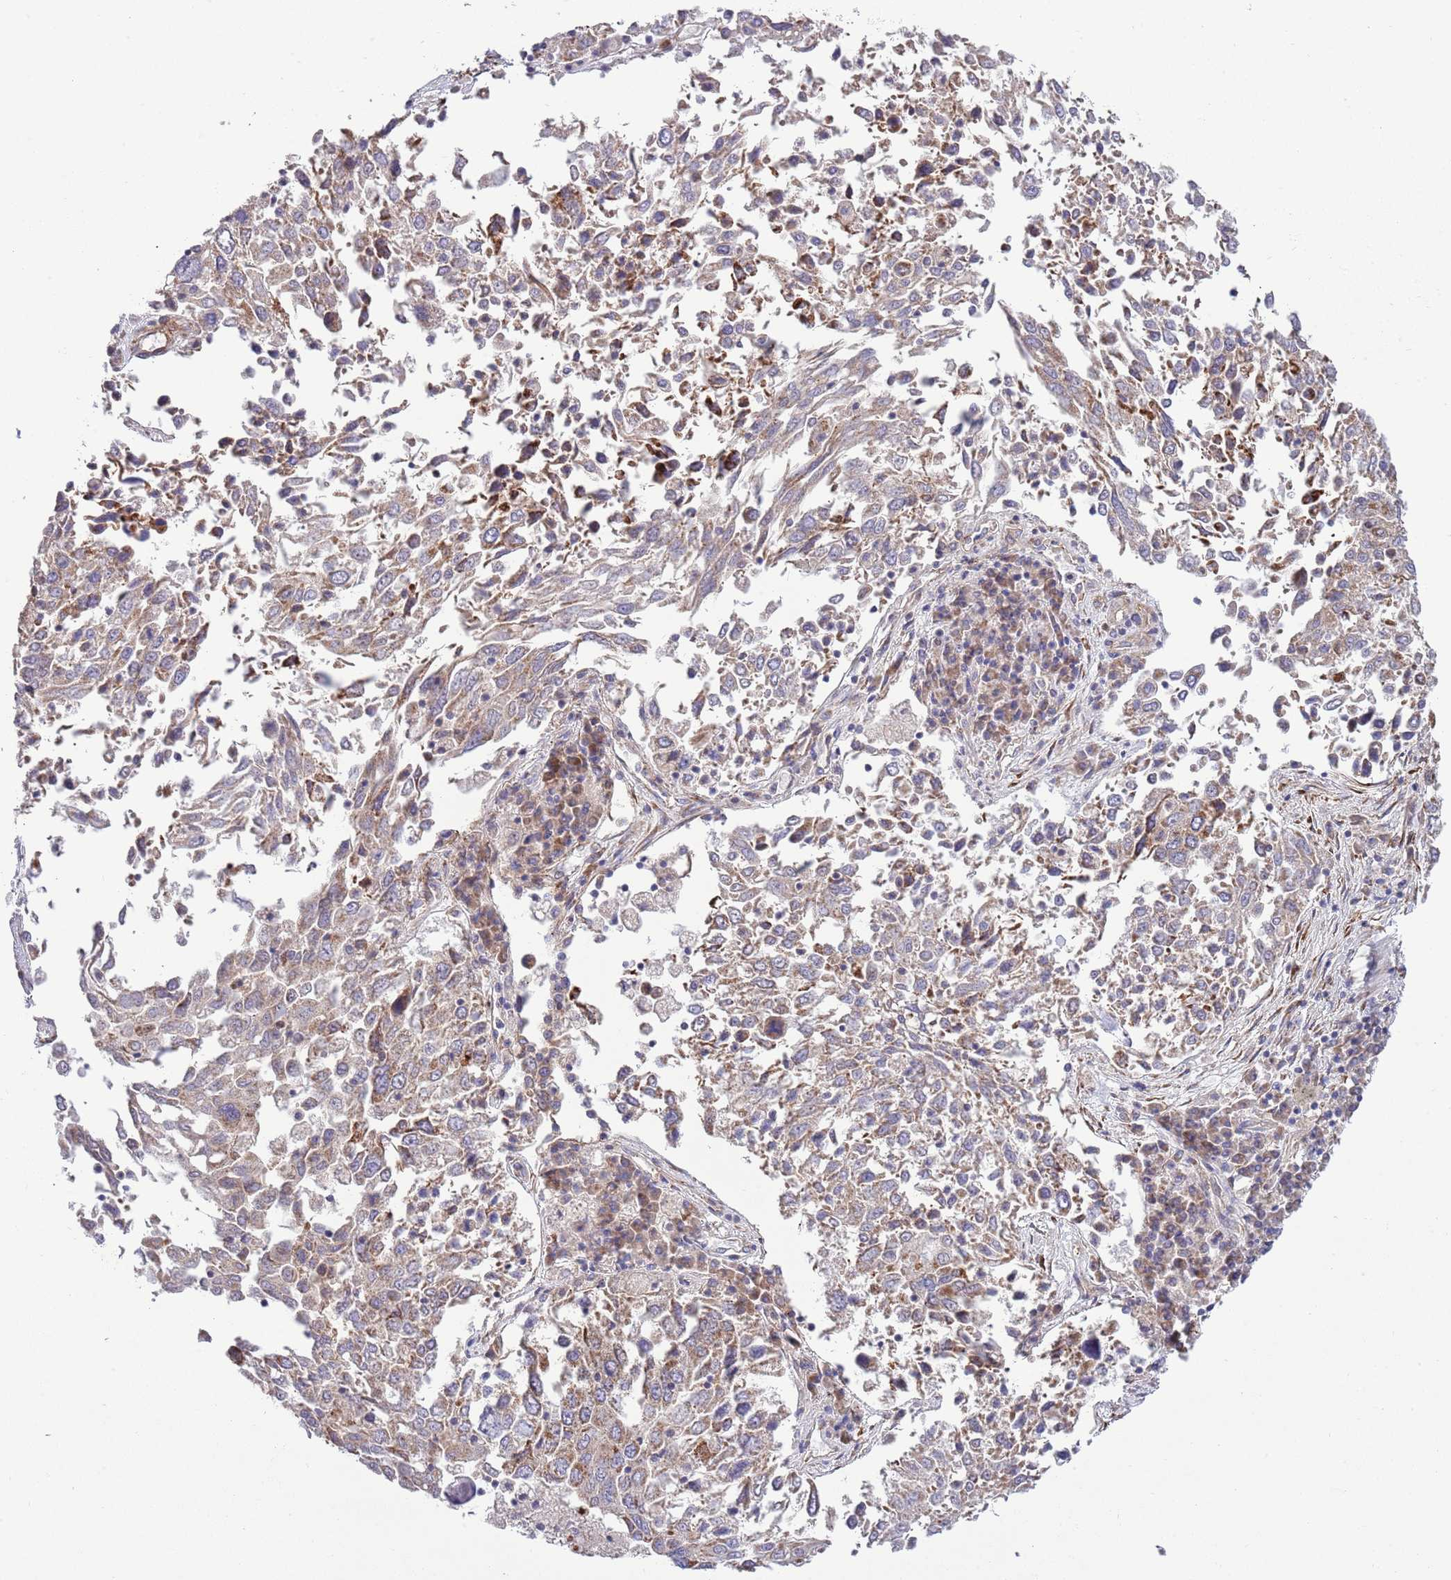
{"staining": {"intensity": "weak", "quantity": ">75%", "location": "cytoplasmic/membranous"}, "tissue": "lung cancer", "cell_type": "Tumor cells", "image_type": "cancer", "snomed": [{"axis": "morphology", "description": "Squamous cell carcinoma, NOS"}, {"axis": "topography", "description": "Lung"}], "caption": "Immunohistochemical staining of human lung cancer (squamous cell carcinoma) exhibits low levels of weak cytoplasmic/membranous protein positivity in approximately >75% of tumor cells.", "gene": "TOMM5", "patient": {"sex": "male", "age": 65}}